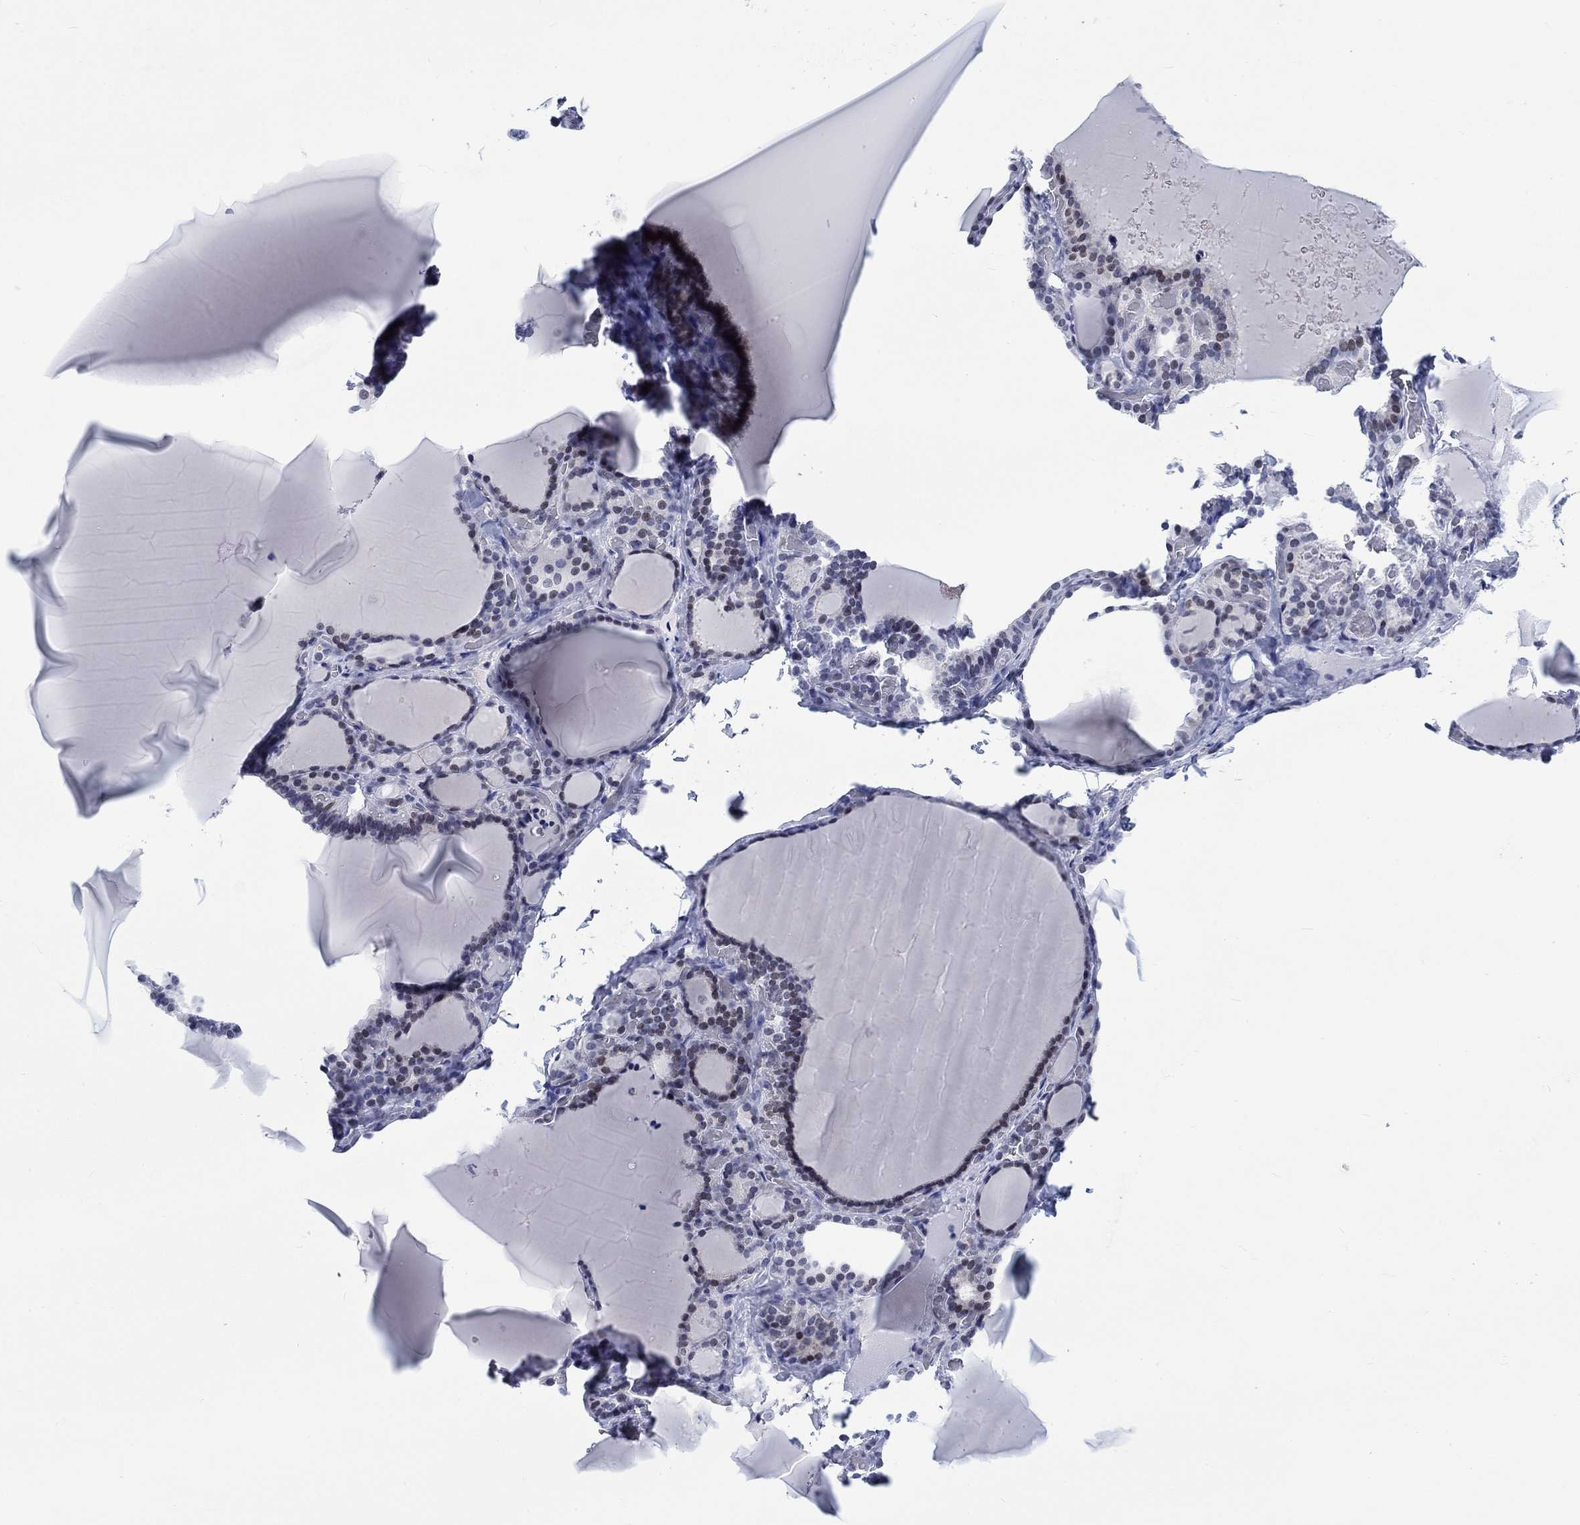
{"staining": {"intensity": "strong", "quantity": "25%-75%", "location": "nuclear"}, "tissue": "thyroid gland", "cell_type": "Glandular cells", "image_type": "normal", "snomed": [{"axis": "morphology", "description": "Normal tissue, NOS"}, {"axis": "morphology", "description": "Hyperplasia, NOS"}, {"axis": "topography", "description": "Thyroid gland"}], "caption": "Thyroid gland was stained to show a protein in brown. There is high levels of strong nuclear staining in approximately 25%-75% of glandular cells. The protein is shown in brown color, while the nuclei are stained blue.", "gene": "CDCA2", "patient": {"sex": "female", "age": 27}}